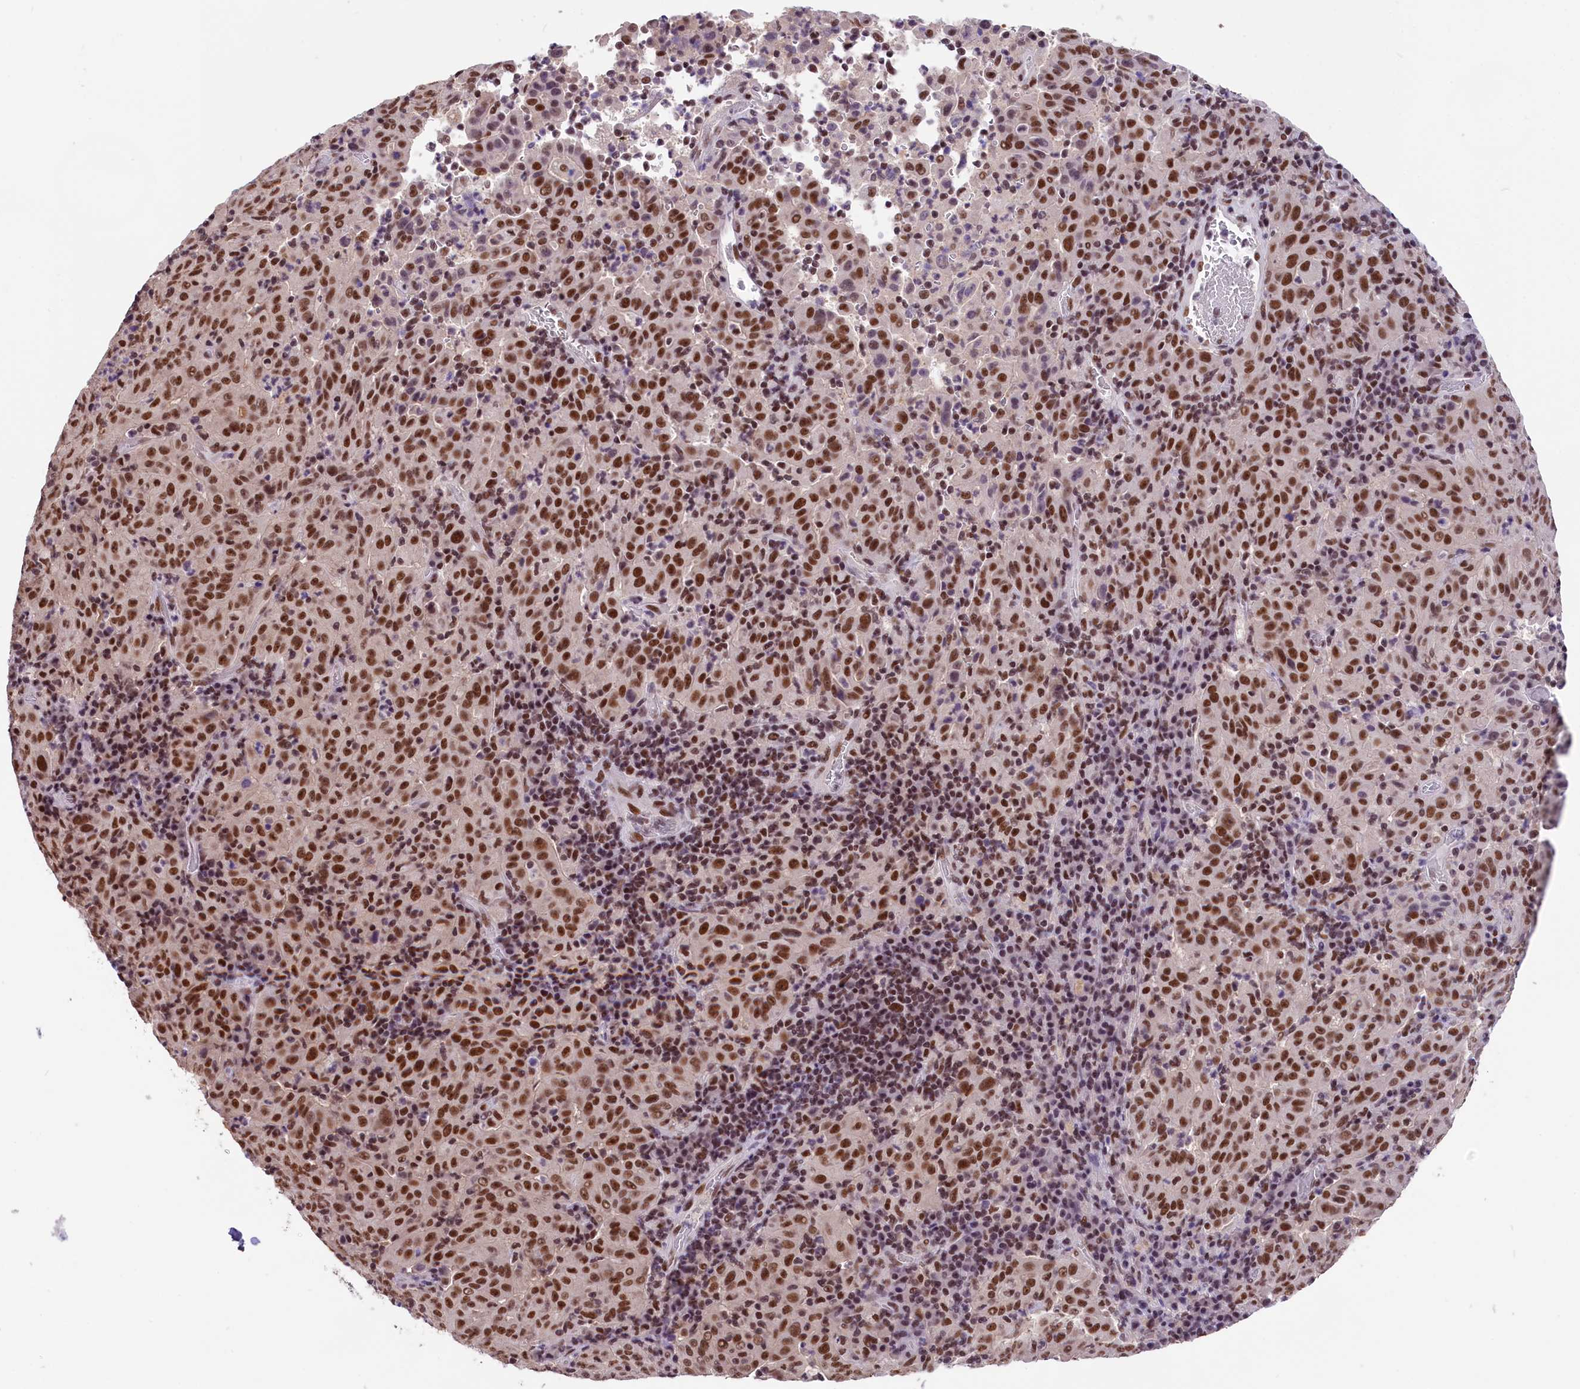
{"staining": {"intensity": "moderate", "quantity": ">75%", "location": "nuclear"}, "tissue": "pancreatic cancer", "cell_type": "Tumor cells", "image_type": "cancer", "snomed": [{"axis": "morphology", "description": "Adenocarcinoma, NOS"}, {"axis": "topography", "description": "Pancreas"}], "caption": "Protein expression analysis of human pancreatic cancer reveals moderate nuclear positivity in approximately >75% of tumor cells.", "gene": "ZC3H4", "patient": {"sex": "male", "age": 63}}